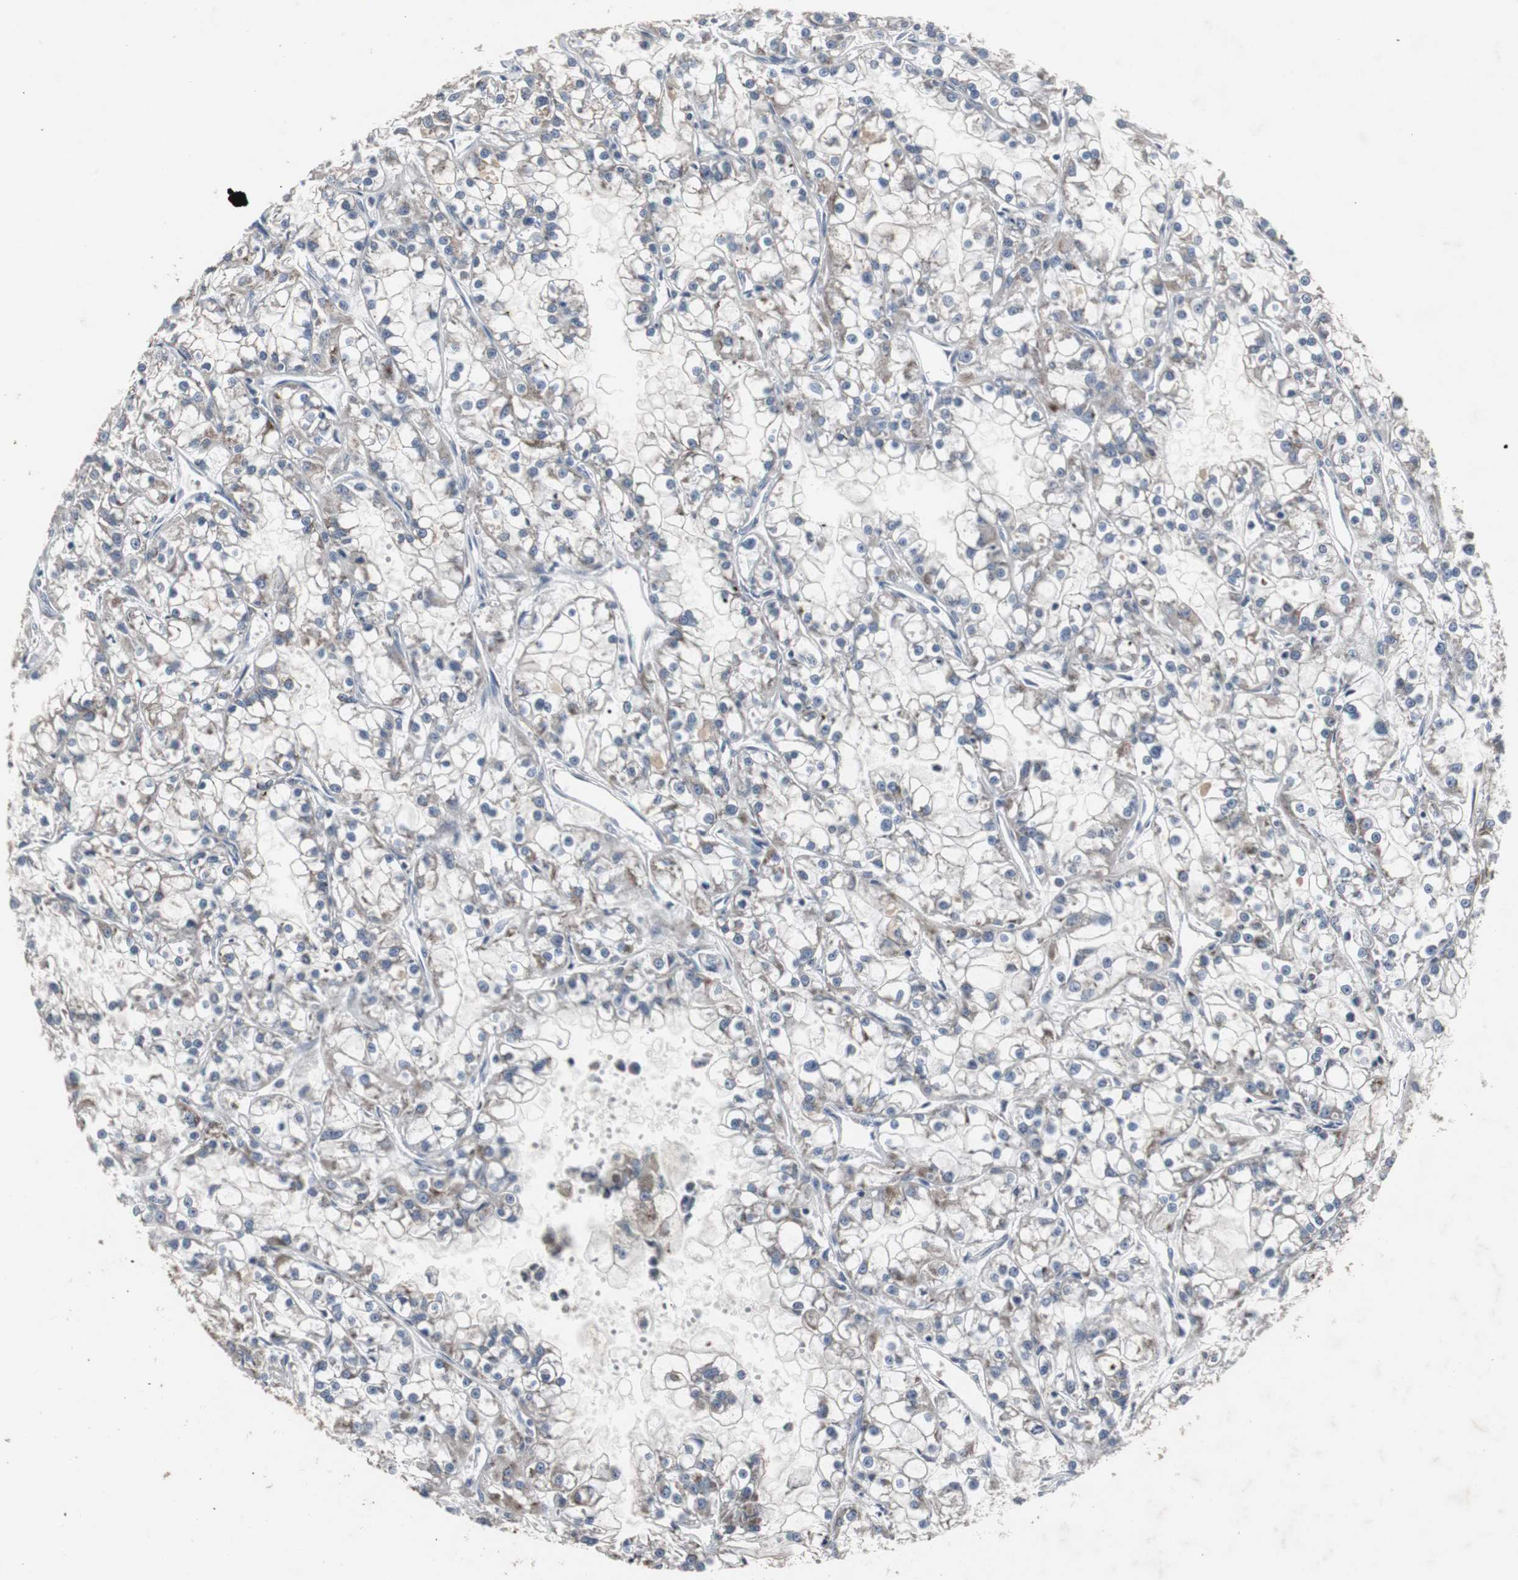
{"staining": {"intensity": "moderate", "quantity": "25%-75%", "location": "cytoplasmic/membranous"}, "tissue": "renal cancer", "cell_type": "Tumor cells", "image_type": "cancer", "snomed": [{"axis": "morphology", "description": "Adenocarcinoma, NOS"}, {"axis": "topography", "description": "Kidney"}], "caption": "Protein expression analysis of human renal adenocarcinoma reveals moderate cytoplasmic/membranous staining in about 25%-75% of tumor cells.", "gene": "ACAA1", "patient": {"sex": "female", "age": 52}}